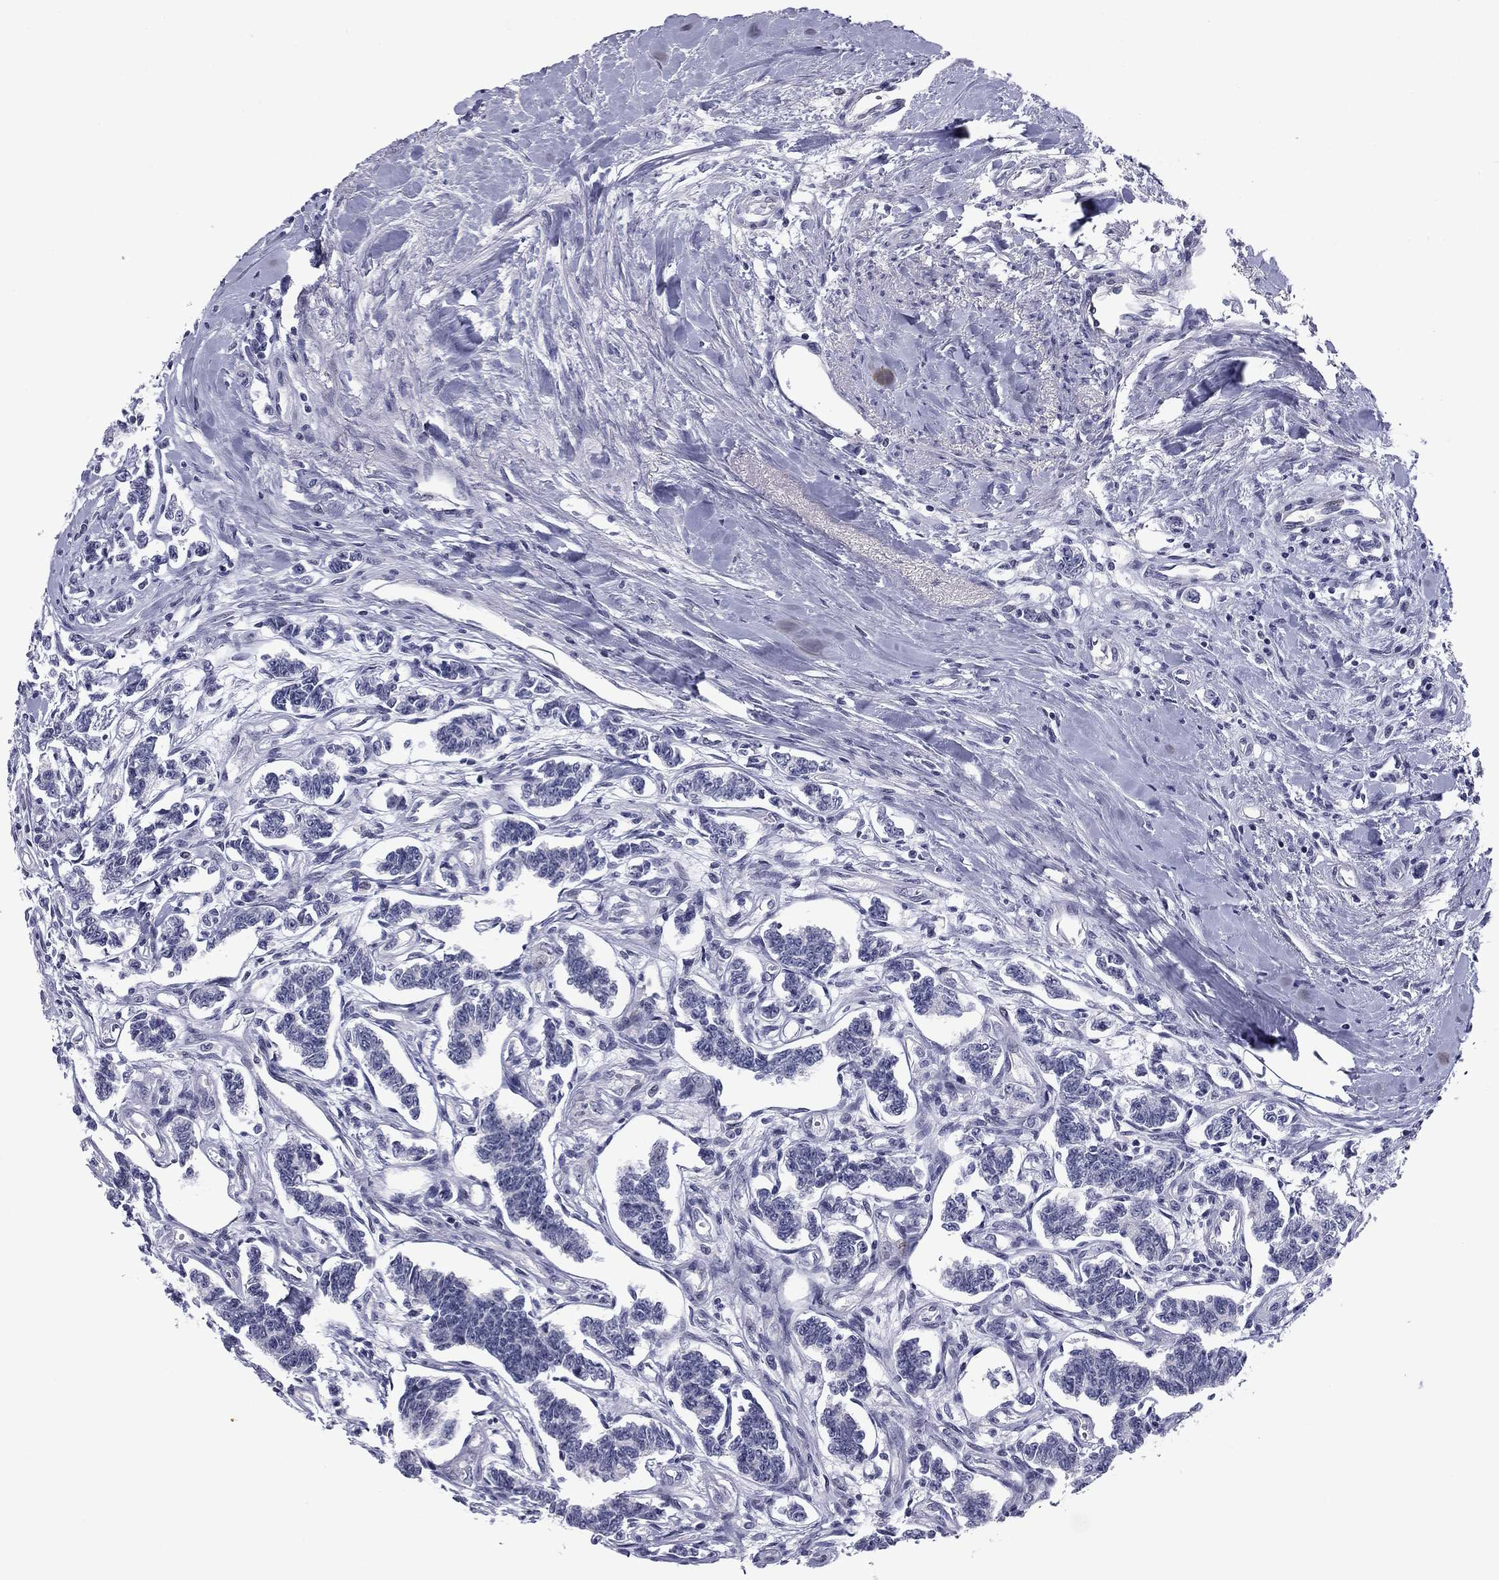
{"staining": {"intensity": "negative", "quantity": "none", "location": "none"}, "tissue": "carcinoid", "cell_type": "Tumor cells", "image_type": "cancer", "snomed": [{"axis": "morphology", "description": "Carcinoid, malignant, NOS"}, {"axis": "topography", "description": "Kidney"}], "caption": "This is an IHC image of human carcinoid. There is no staining in tumor cells.", "gene": "PRPH", "patient": {"sex": "female", "age": 41}}